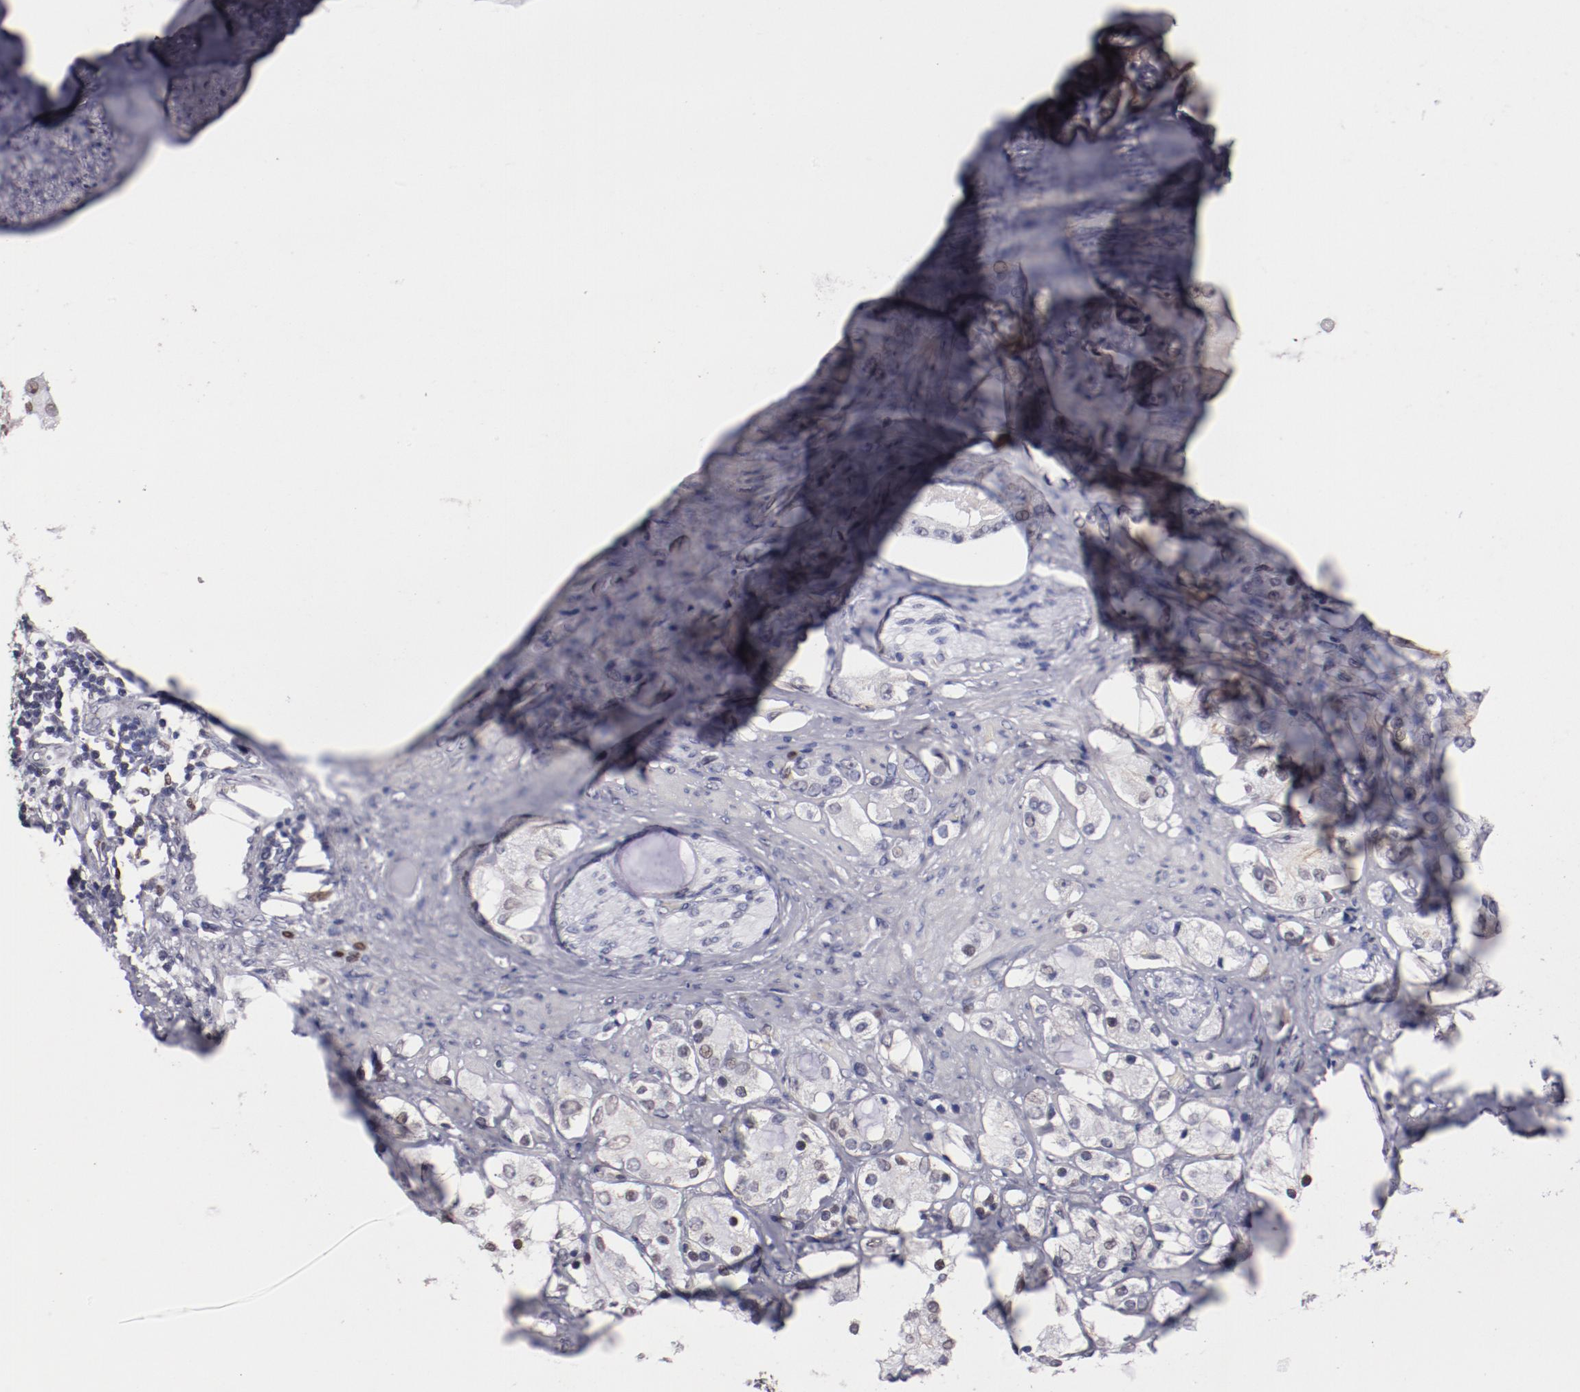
{"staining": {"intensity": "weak", "quantity": "<25%", "location": "nuclear"}, "tissue": "prostate cancer", "cell_type": "Tumor cells", "image_type": "cancer", "snomed": [{"axis": "morphology", "description": "Adenocarcinoma, High grade"}, {"axis": "topography", "description": "Prostate"}], "caption": "The histopathology image reveals no staining of tumor cells in prostate cancer (adenocarcinoma (high-grade)).", "gene": "IRF4", "patient": {"sex": "male", "age": 68}}